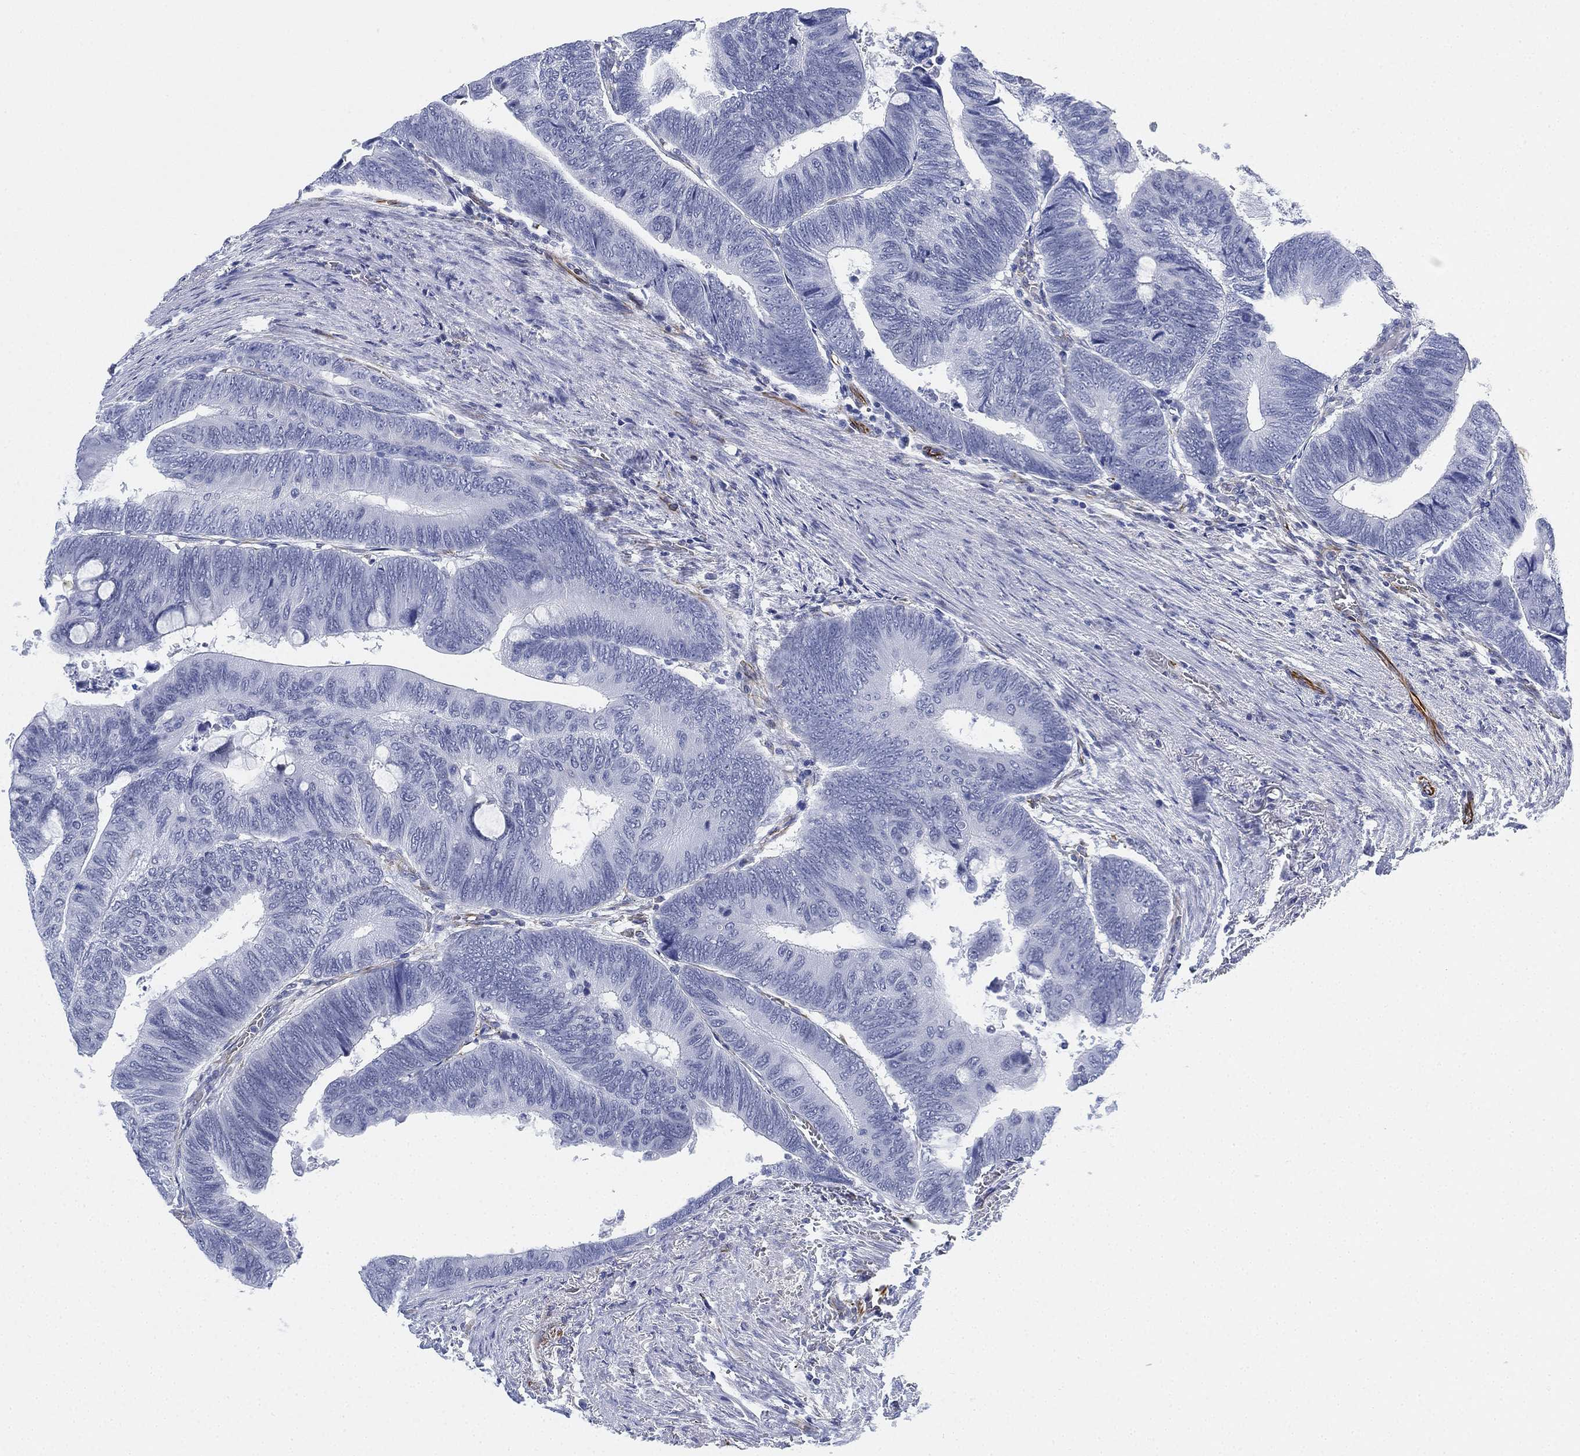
{"staining": {"intensity": "negative", "quantity": "none", "location": "none"}, "tissue": "colorectal cancer", "cell_type": "Tumor cells", "image_type": "cancer", "snomed": [{"axis": "morphology", "description": "Normal tissue, NOS"}, {"axis": "morphology", "description": "Adenocarcinoma, NOS"}, {"axis": "topography", "description": "Rectum"}, {"axis": "topography", "description": "Peripheral nerve tissue"}], "caption": "IHC histopathology image of neoplastic tissue: colorectal adenocarcinoma stained with DAB demonstrates no significant protein expression in tumor cells.", "gene": "PSKH2", "patient": {"sex": "male", "age": 92}}